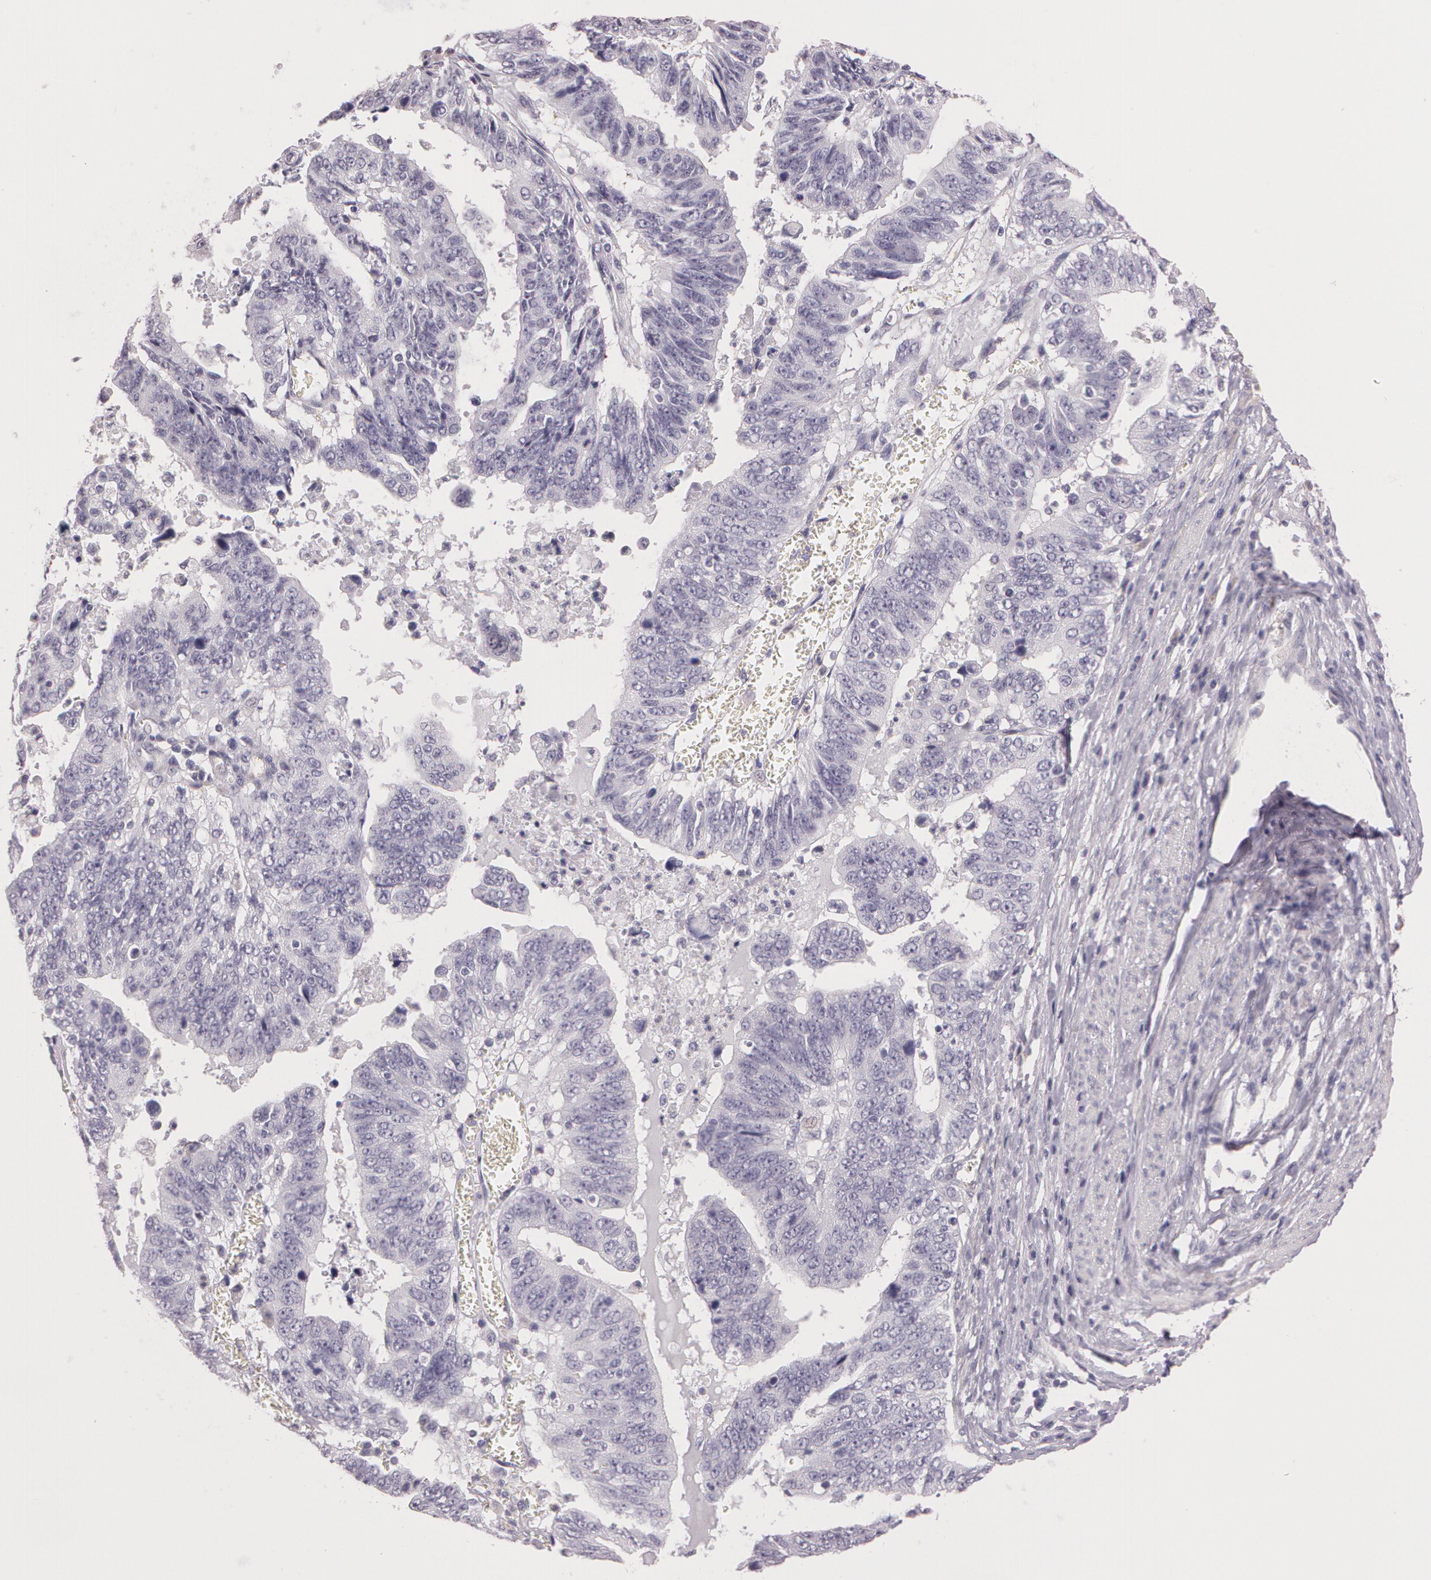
{"staining": {"intensity": "negative", "quantity": "none", "location": "none"}, "tissue": "stomach cancer", "cell_type": "Tumor cells", "image_type": "cancer", "snomed": [{"axis": "morphology", "description": "Adenocarcinoma, NOS"}, {"axis": "topography", "description": "Stomach, upper"}], "caption": "A micrograph of adenocarcinoma (stomach) stained for a protein displays no brown staining in tumor cells. Nuclei are stained in blue.", "gene": "G2E3", "patient": {"sex": "female", "age": 50}}